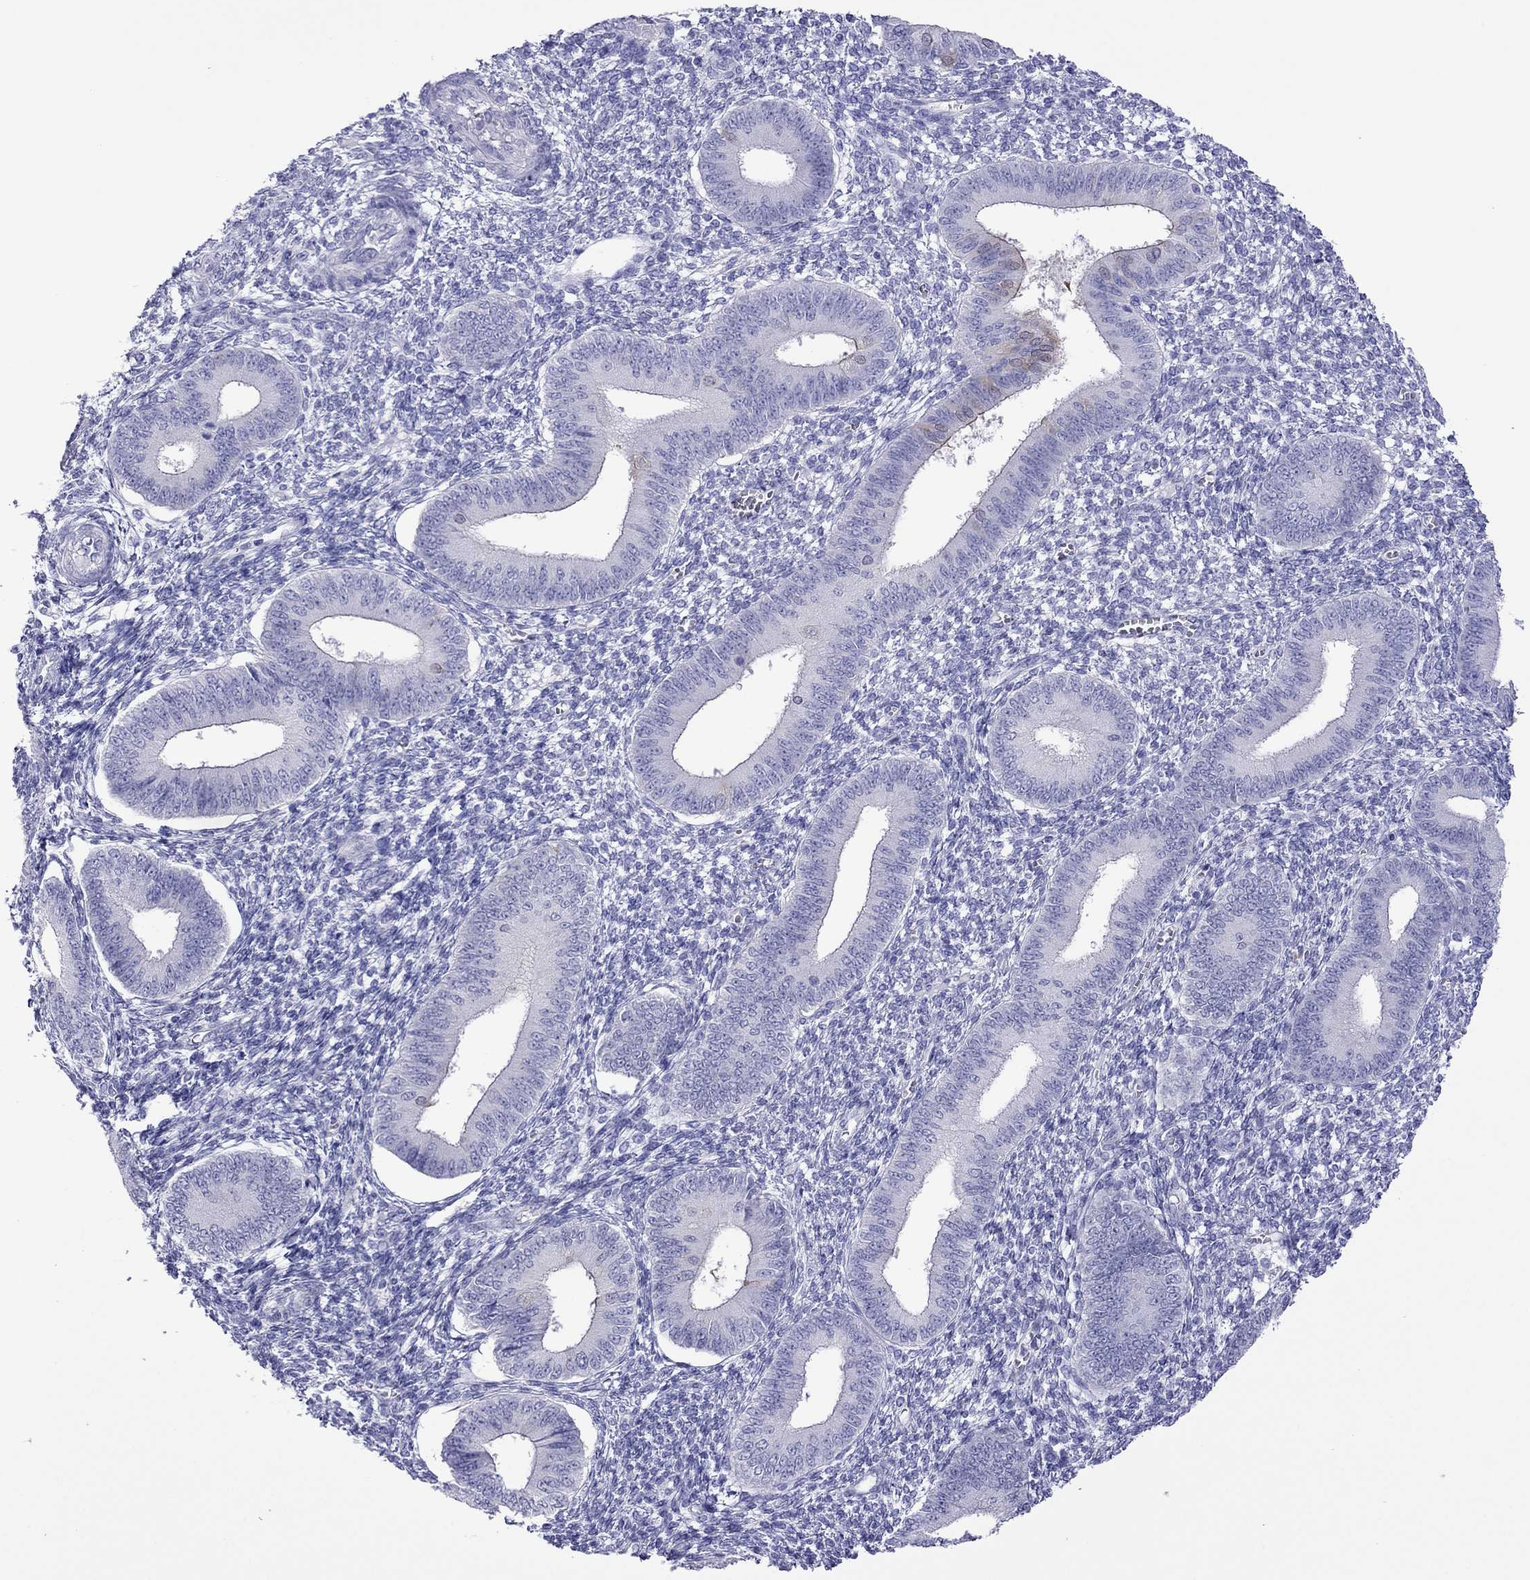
{"staining": {"intensity": "negative", "quantity": "none", "location": "none"}, "tissue": "endometrium", "cell_type": "Cells in endometrial stroma", "image_type": "normal", "snomed": [{"axis": "morphology", "description": "Normal tissue, NOS"}, {"axis": "topography", "description": "Endometrium"}], "caption": "Immunohistochemistry (IHC) photomicrograph of normal human endometrium stained for a protein (brown), which exhibits no positivity in cells in endometrial stroma.", "gene": "PCDHA6", "patient": {"sex": "female", "age": 42}}